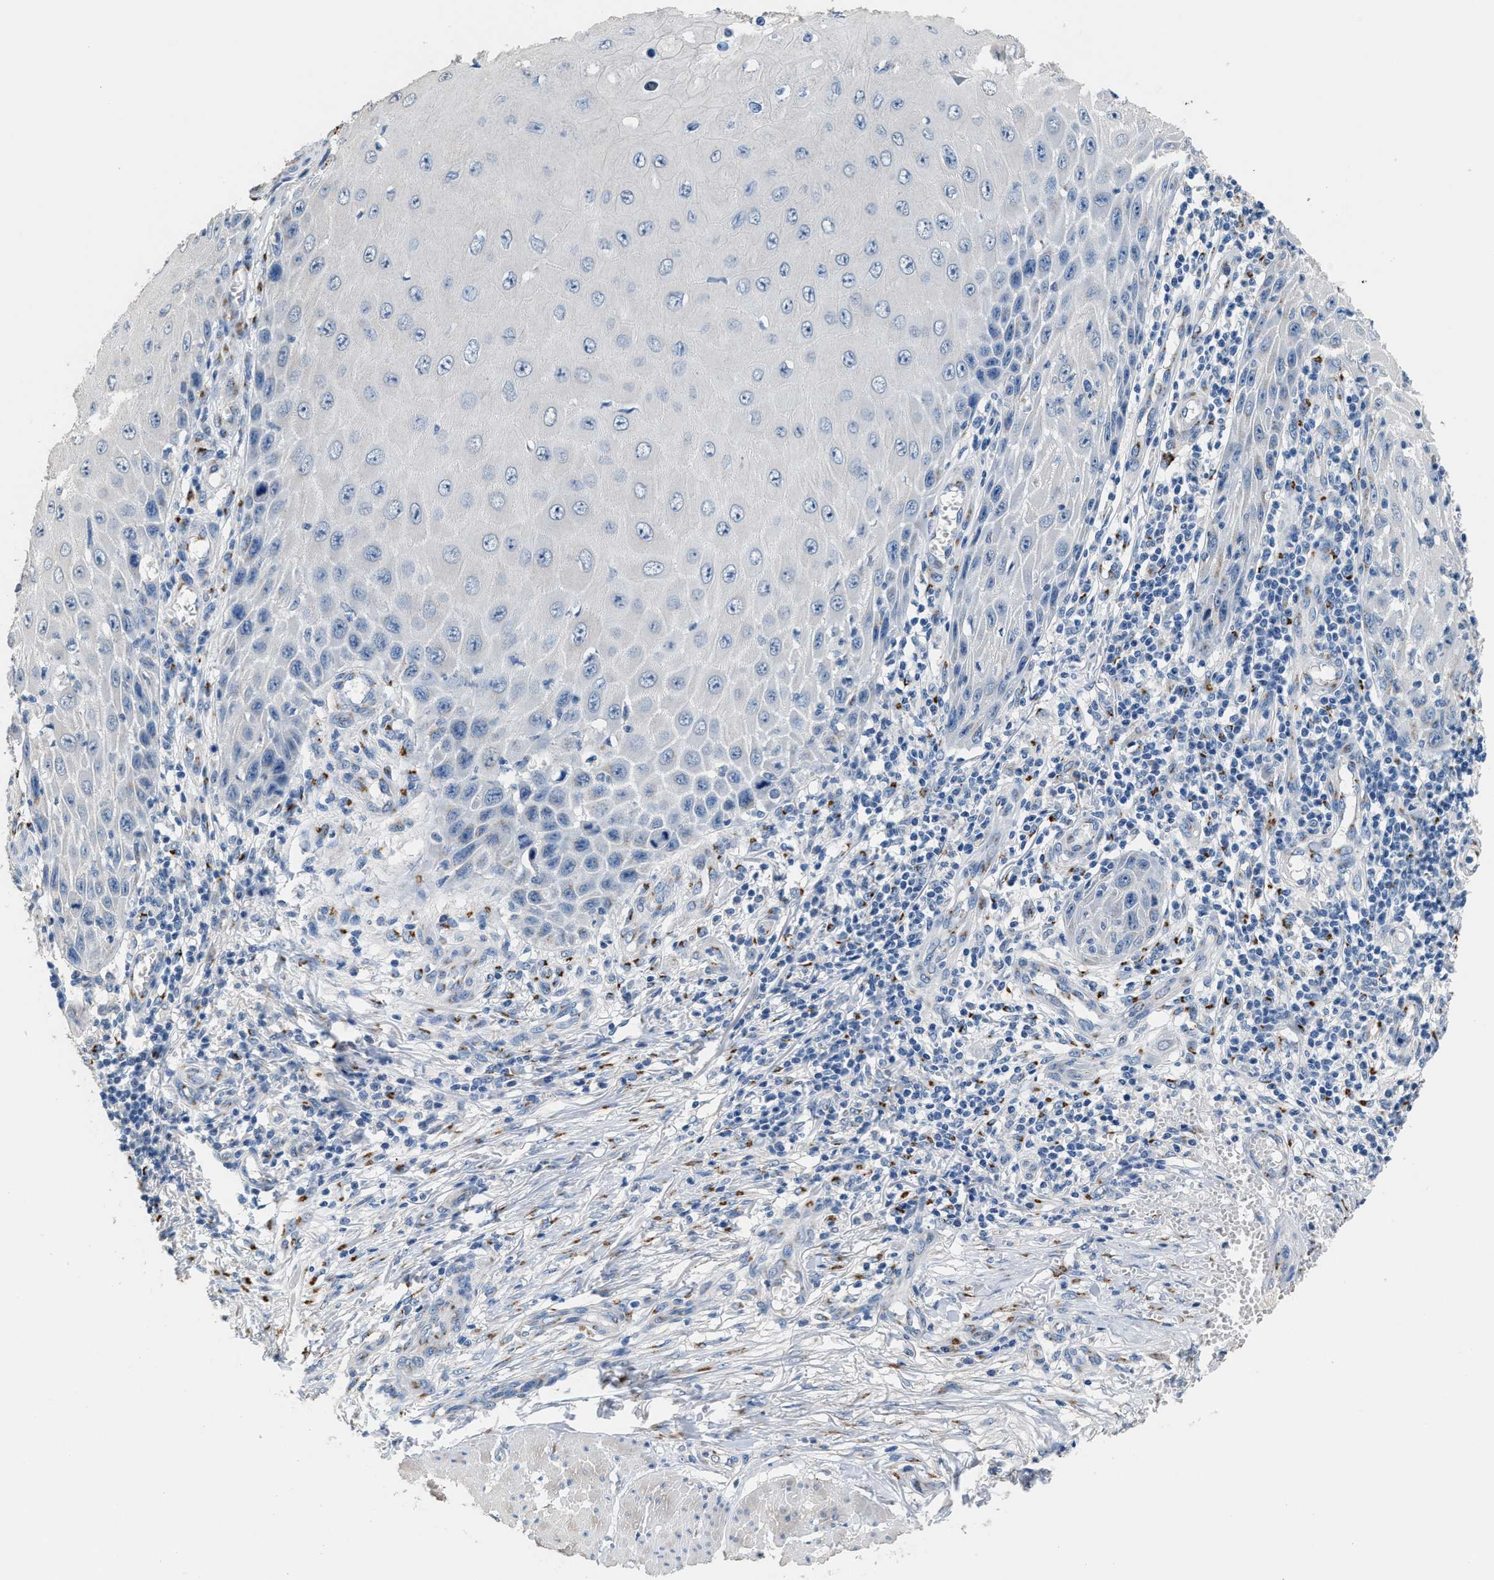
{"staining": {"intensity": "negative", "quantity": "none", "location": "none"}, "tissue": "skin cancer", "cell_type": "Tumor cells", "image_type": "cancer", "snomed": [{"axis": "morphology", "description": "Squamous cell carcinoma, NOS"}, {"axis": "topography", "description": "Skin"}], "caption": "This photomicrograph is of skin cancer (squamous cell carcinoma) stained with IHC to label a protein in brown with the nuclei are counter-stained blue. There is no staining in tumor cells.", "gene": "GOLM1", "patient": {"sex": "female", "age": 73}}